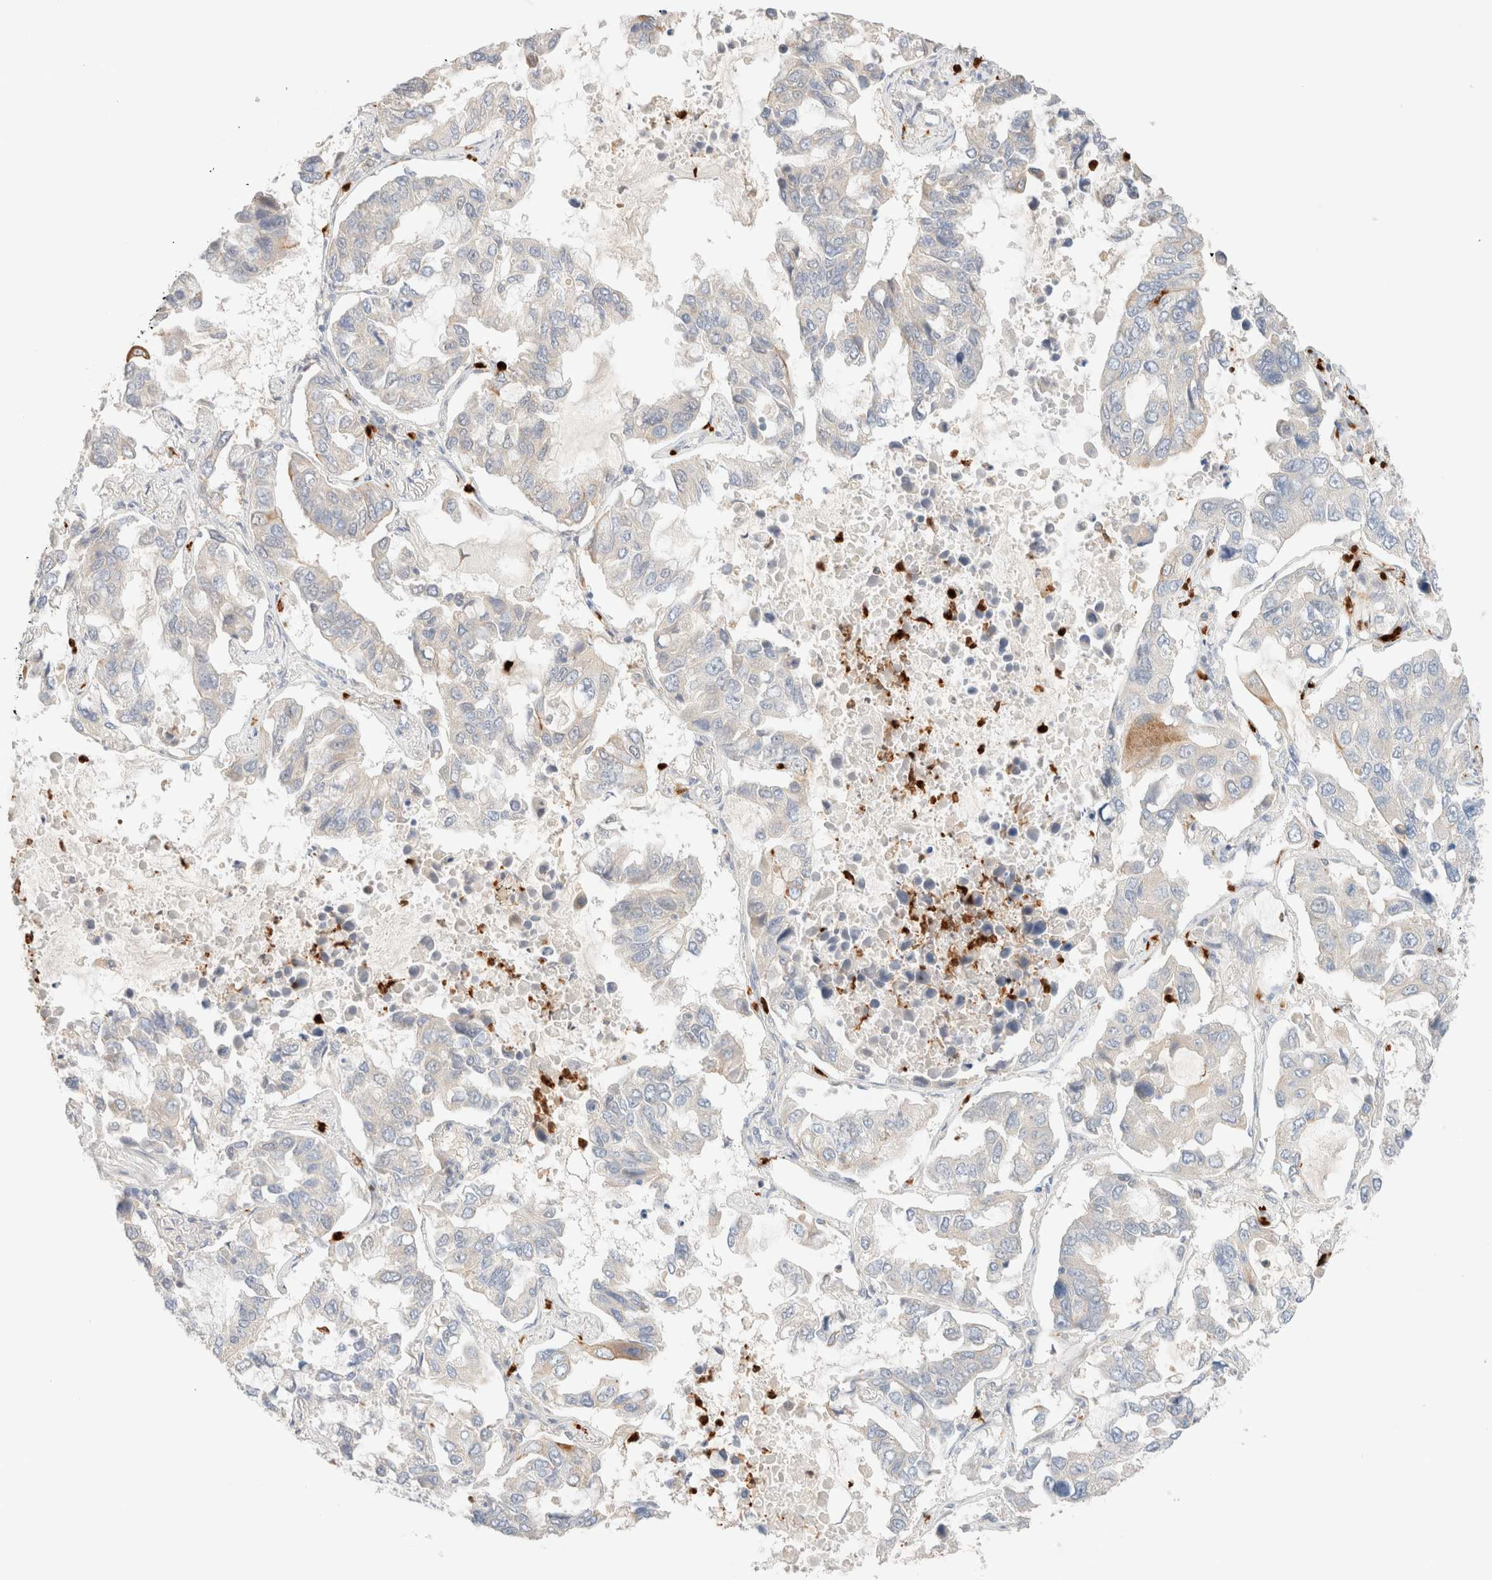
{"staining": {"intensity": "negative", "quantity": "none", "location": "none"}, "tissue": "lung cancer", "cell_type": "Tumor cells", "image_type": "cancer", "snomed": [{"axis": "morphology", "description": "Adenocarcinoma, NOS"}, {"axis": "topography", "description": "Lung"}], "caption": "A high-resolution micrograph shows immunohistochemistry (IHC) staining of lung adenocarcinoma, which exhibits no significant expression in tumor cells. The staining is performed using DAB brown chromogen with nuclei counter-stained in using hematoxylin.", "gene": "SGSM2", "patient": {"sex": "male", "age": 64}}